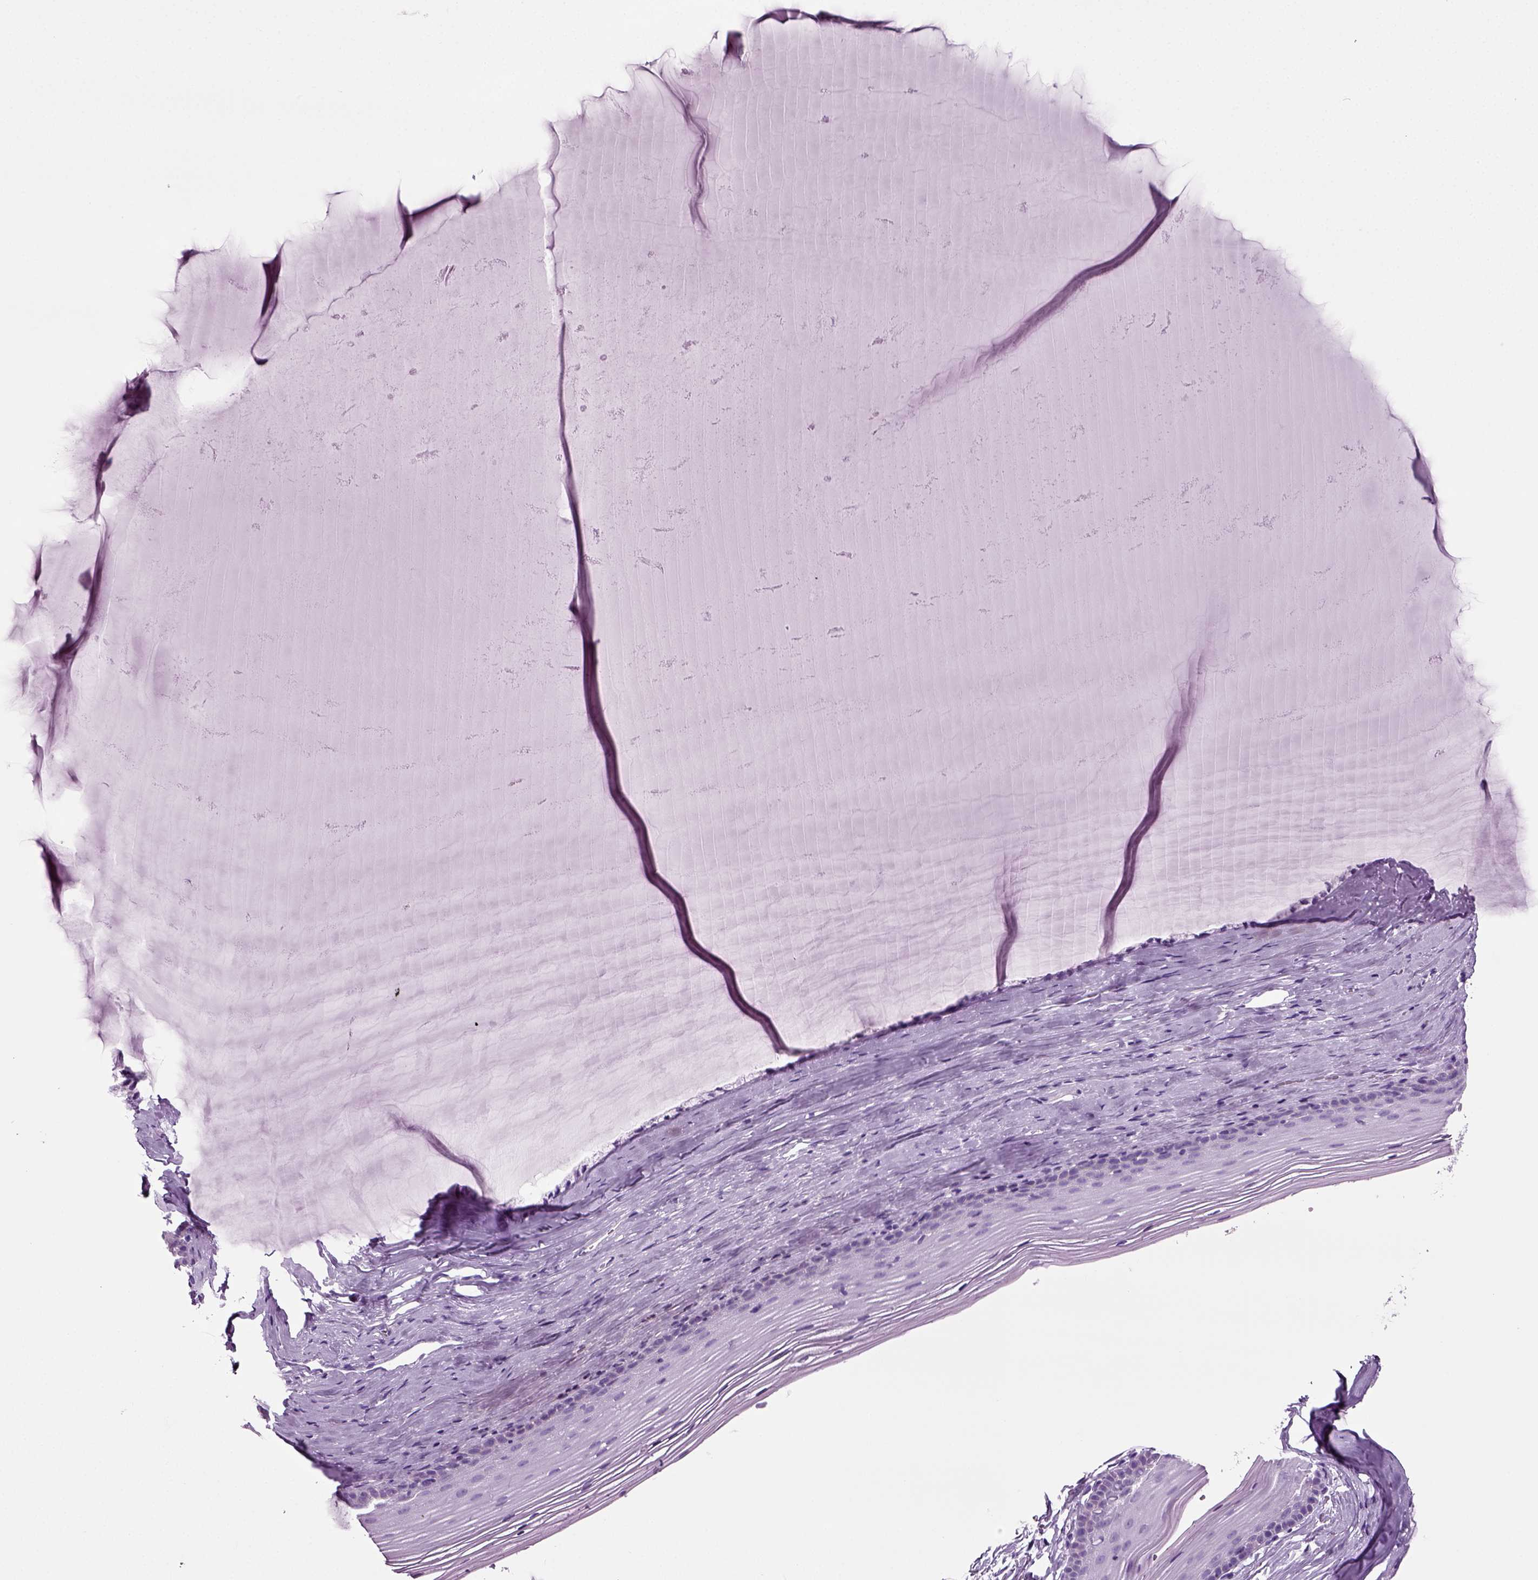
{"staining": {"intensity": "negative", "quantity": "none", "location": "none"}, "tissue": "cervix", "cell_type": "Glandular cells", "image_type": "normal", "snomed": [{"axis": "morphology", "description": "Normal tissue, NOS"}, {"axis": "topography", "description": "Cervix"}], "caption": "Glandular cells show no significant staining in normal cervix. (IHC, brightfield microscopy, high magnification).", "gene": "CD109", "patient": {"sex": "female", "age": 40}}